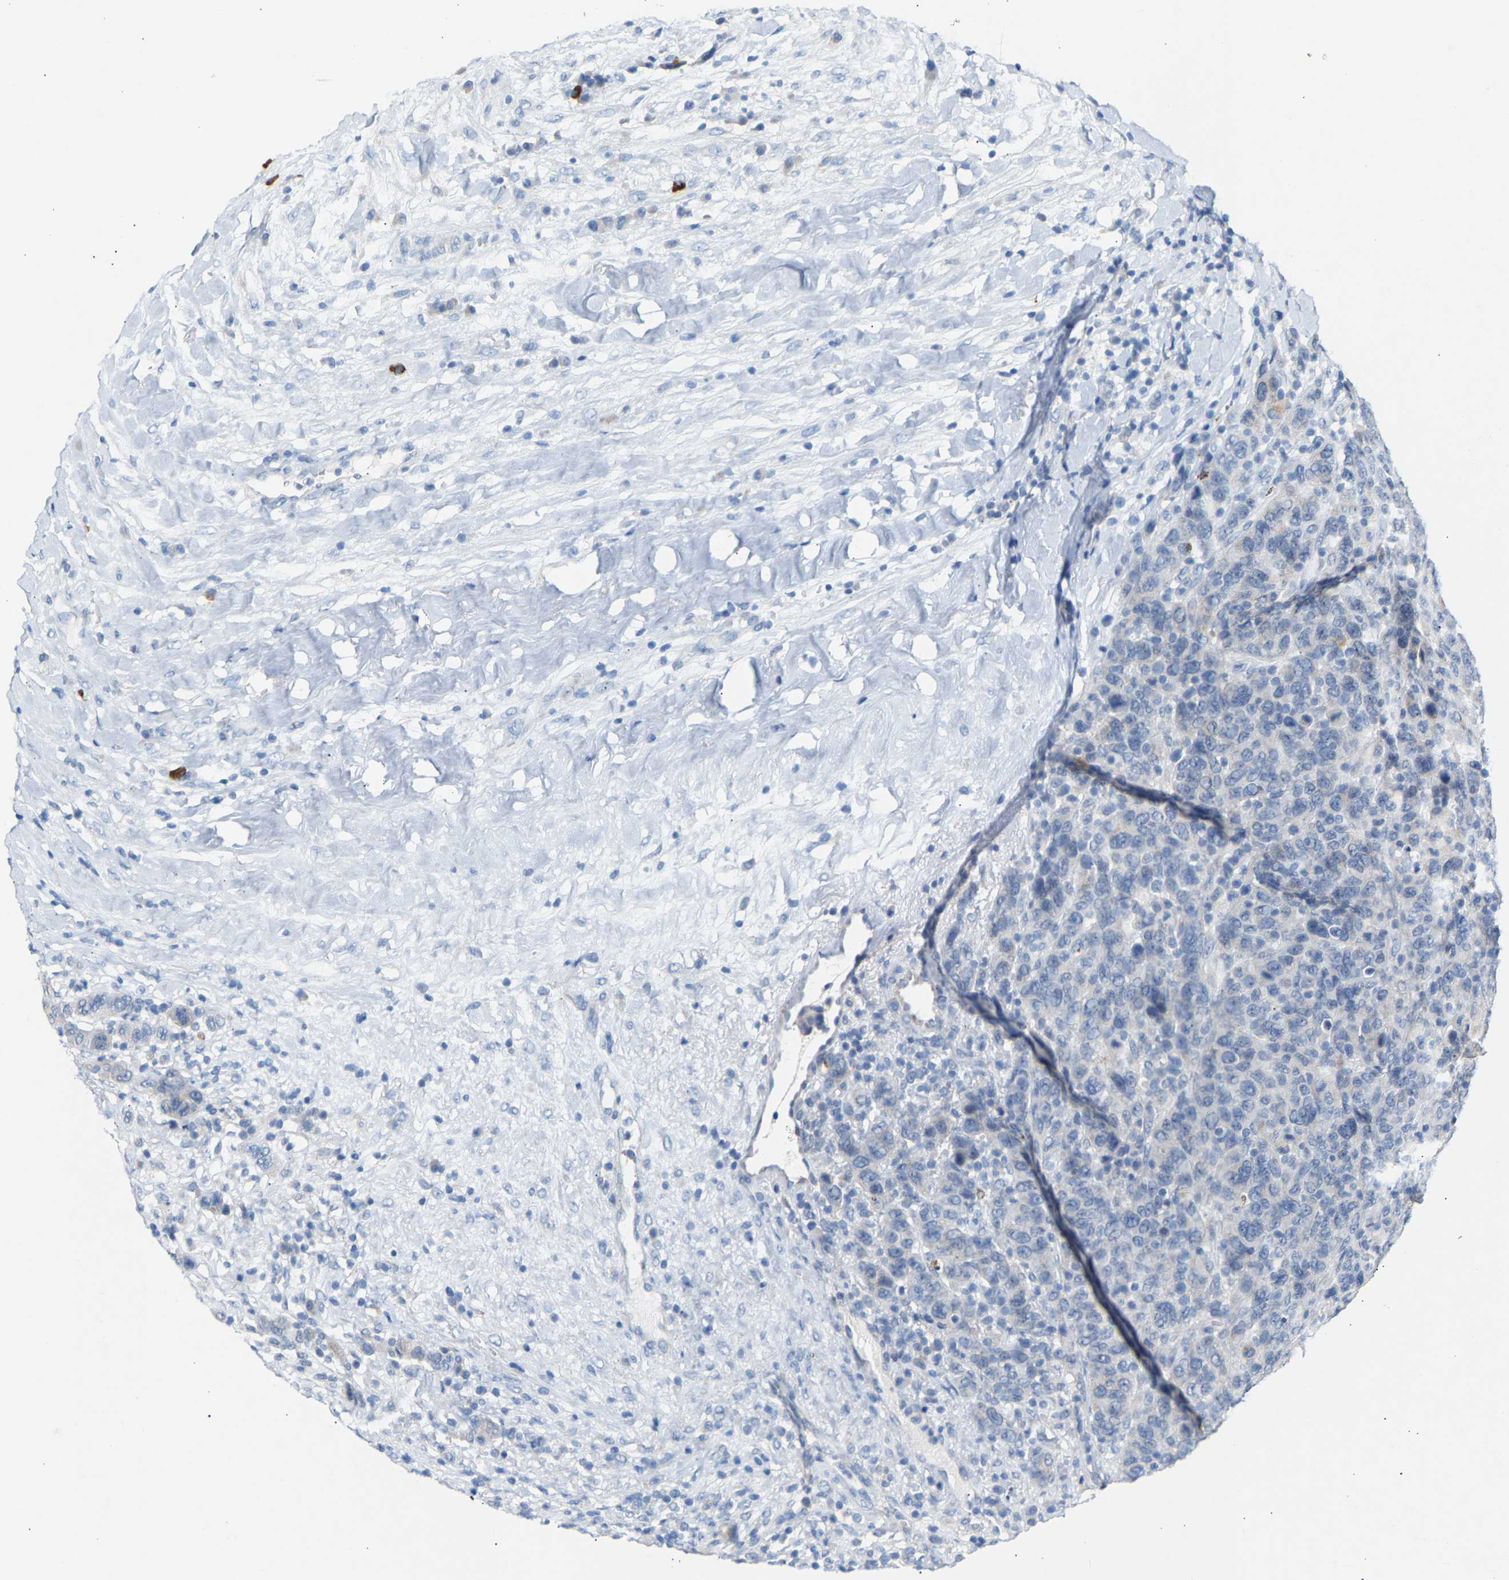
{"staining": {"intensity": "negative", "quantity": "none", "location": "none"}, "tissue": "breast cancer", "cell_type": "Tumor cells", "image_type": "cancer", "snomed": [{"axis": "morphology", "description": "Duct carcinoma"}, {"axis": "topography", "description": "Breast"}], "caption": "The immunohistochemistry histopathology image has no significant expression in tumor cells of breast cancer (infiltrating ductal carcinoma) tissue. (DAB (3,3'-diaminobenzidine) IHC, high magnification).", "gene": "PEX1", "patient": {"sex": "female", "age": 37}}